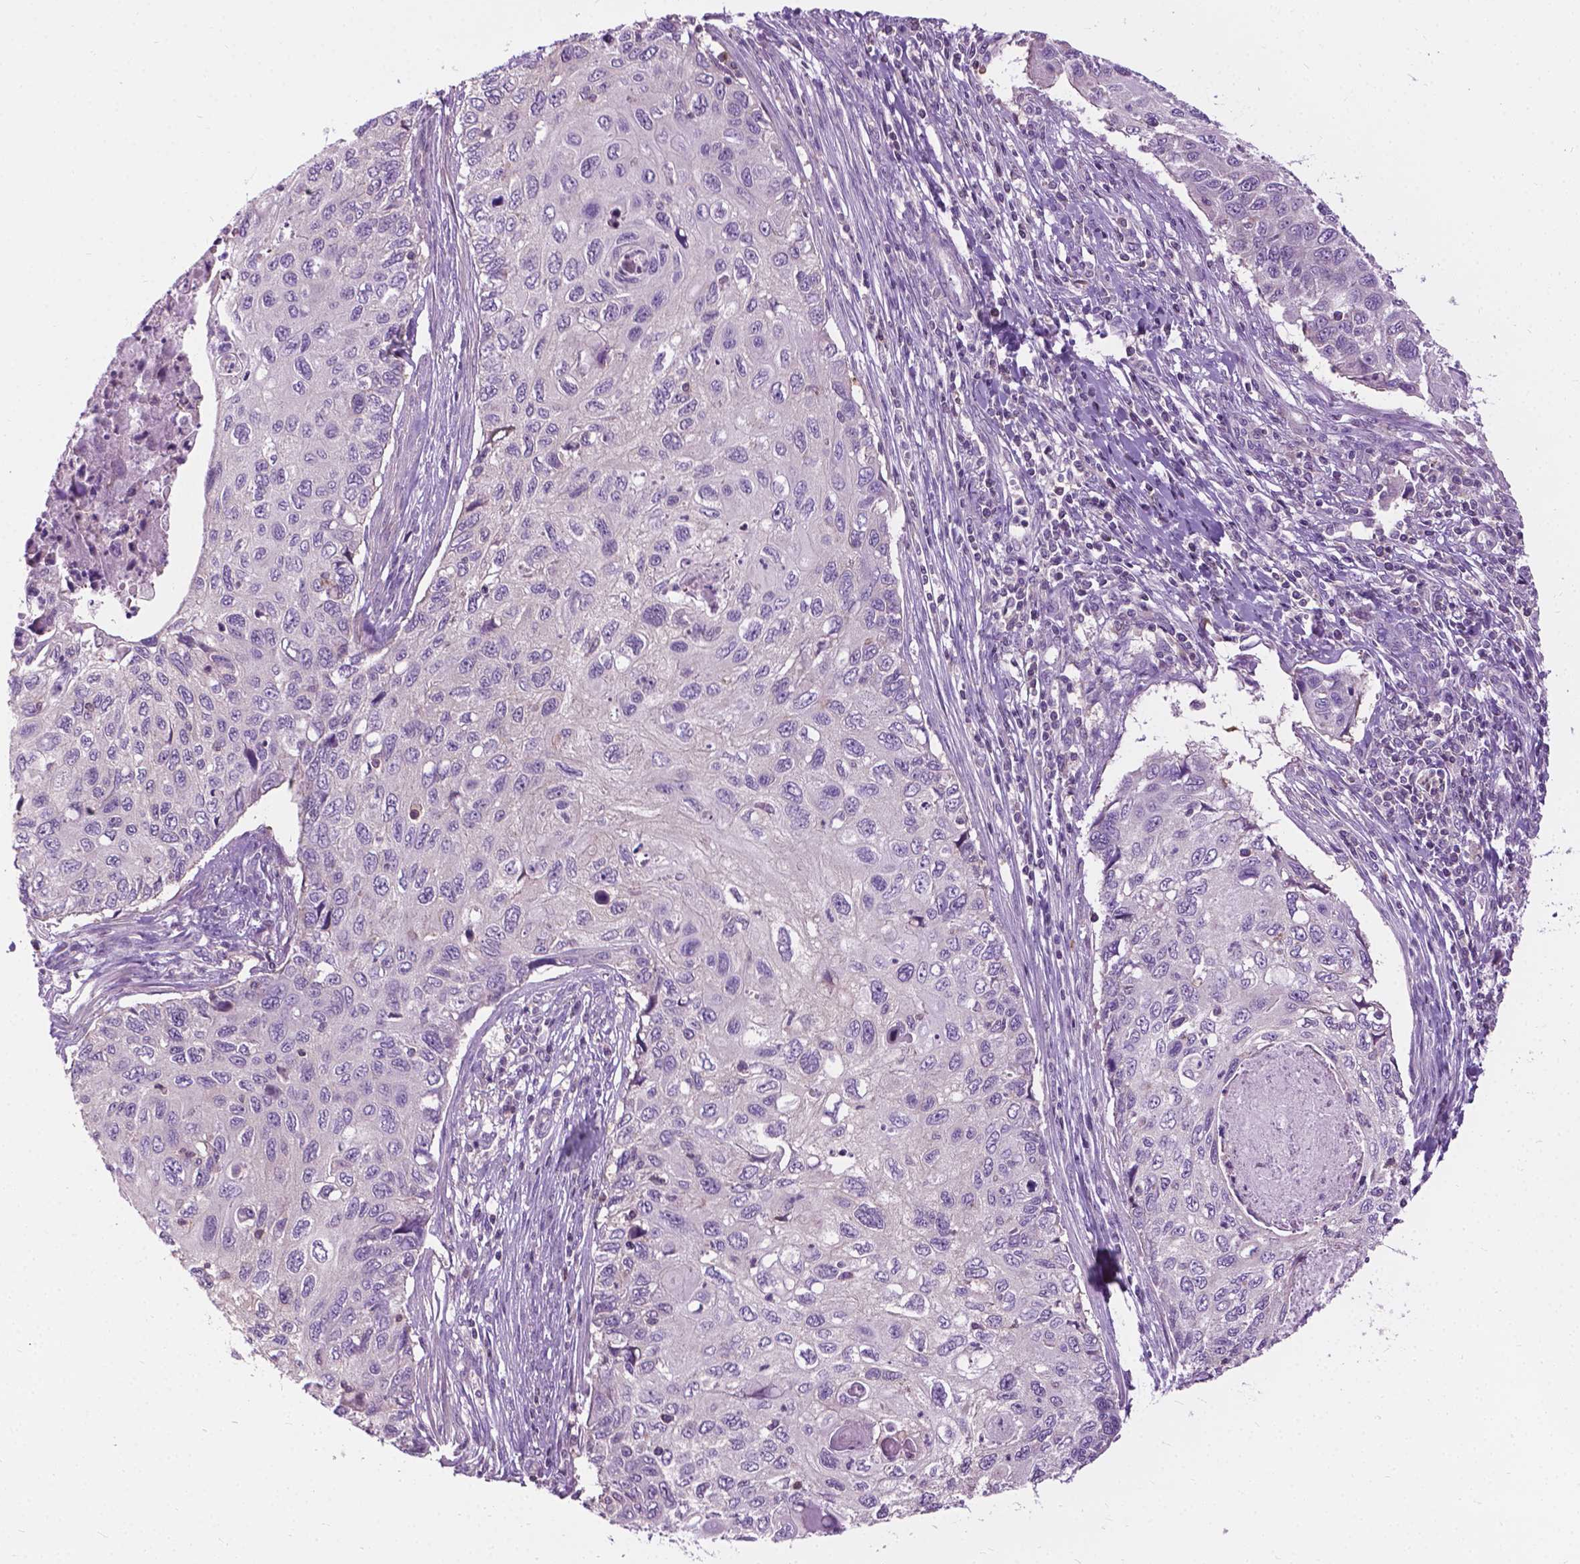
{"staining": {"intensity": "negative", "quantity": "none", "location": "none"}, "tissue": "cervical cancer", "cell_type": "Tumor cells", "image_type": "cancer", "snomed": [{"axis": "morphology", "description": "Squamous cell carcinoma, NOS"}, {"axis": "topography", "description": "Cervix"}], "caption": "There is no significant expression in tumor cells of cervical cancer.", "gene": "JAK3", "patient": {"sex": "female", "age": 70}}